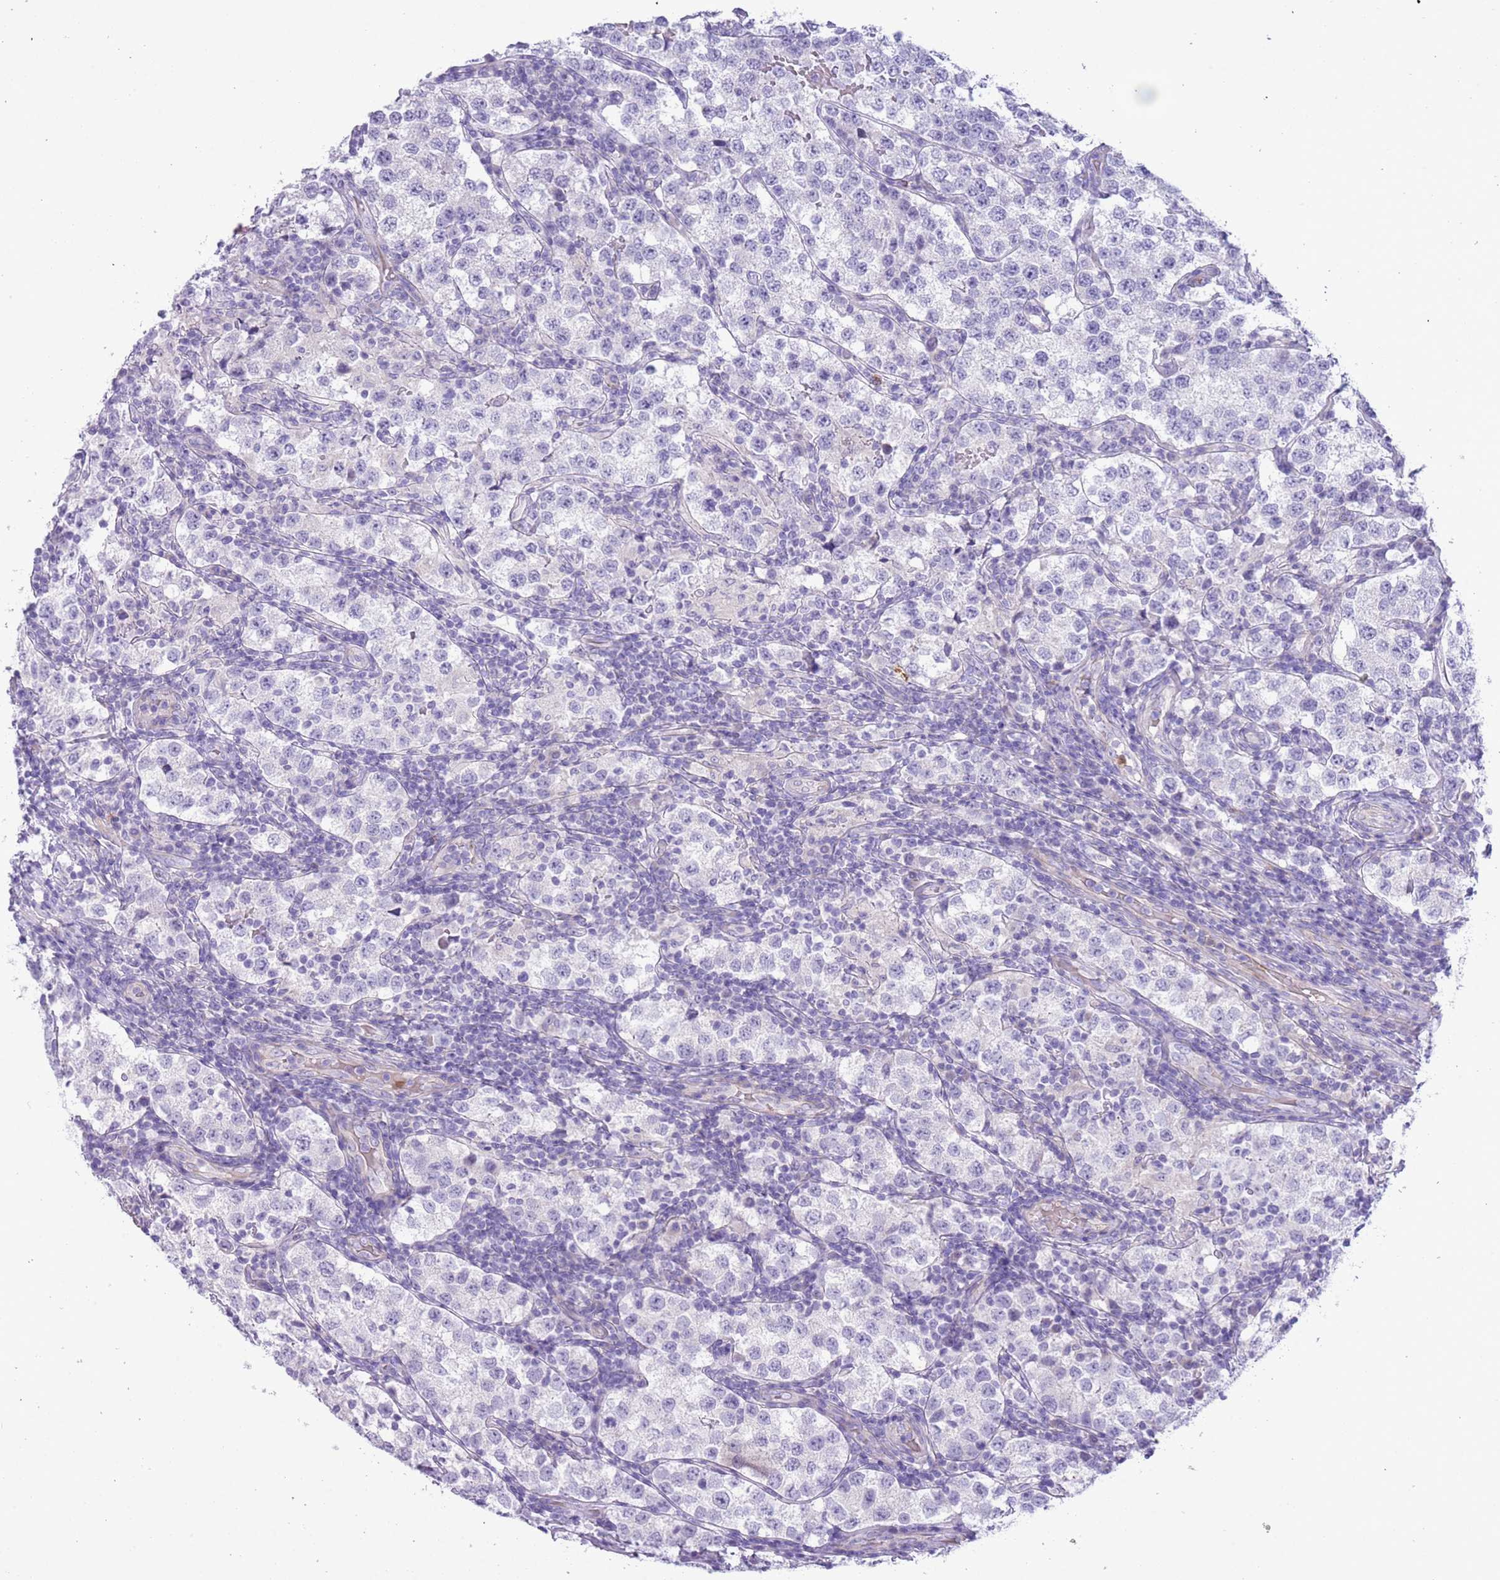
{"staining": {"intensity": "negative", "quantity": "none", "location": "none"}, "tissue": "testis cancer", "cell_type": "Tumor cells", "image_type": "cancer", "snomed": [{"axis": "morphology", "description": "Seminoma, NOS"}, {"axis": "topography", "description": "Testis"}], "caption": "IHC micrograph of neoplastic tissue: testis seminoma stained with DAB reveals no significant protein positivity in tumor cells. (DAB immunohistochemistry, high magnification).", "gene": "OR6M1", "patient": {"sex": "male", "age": 34}}